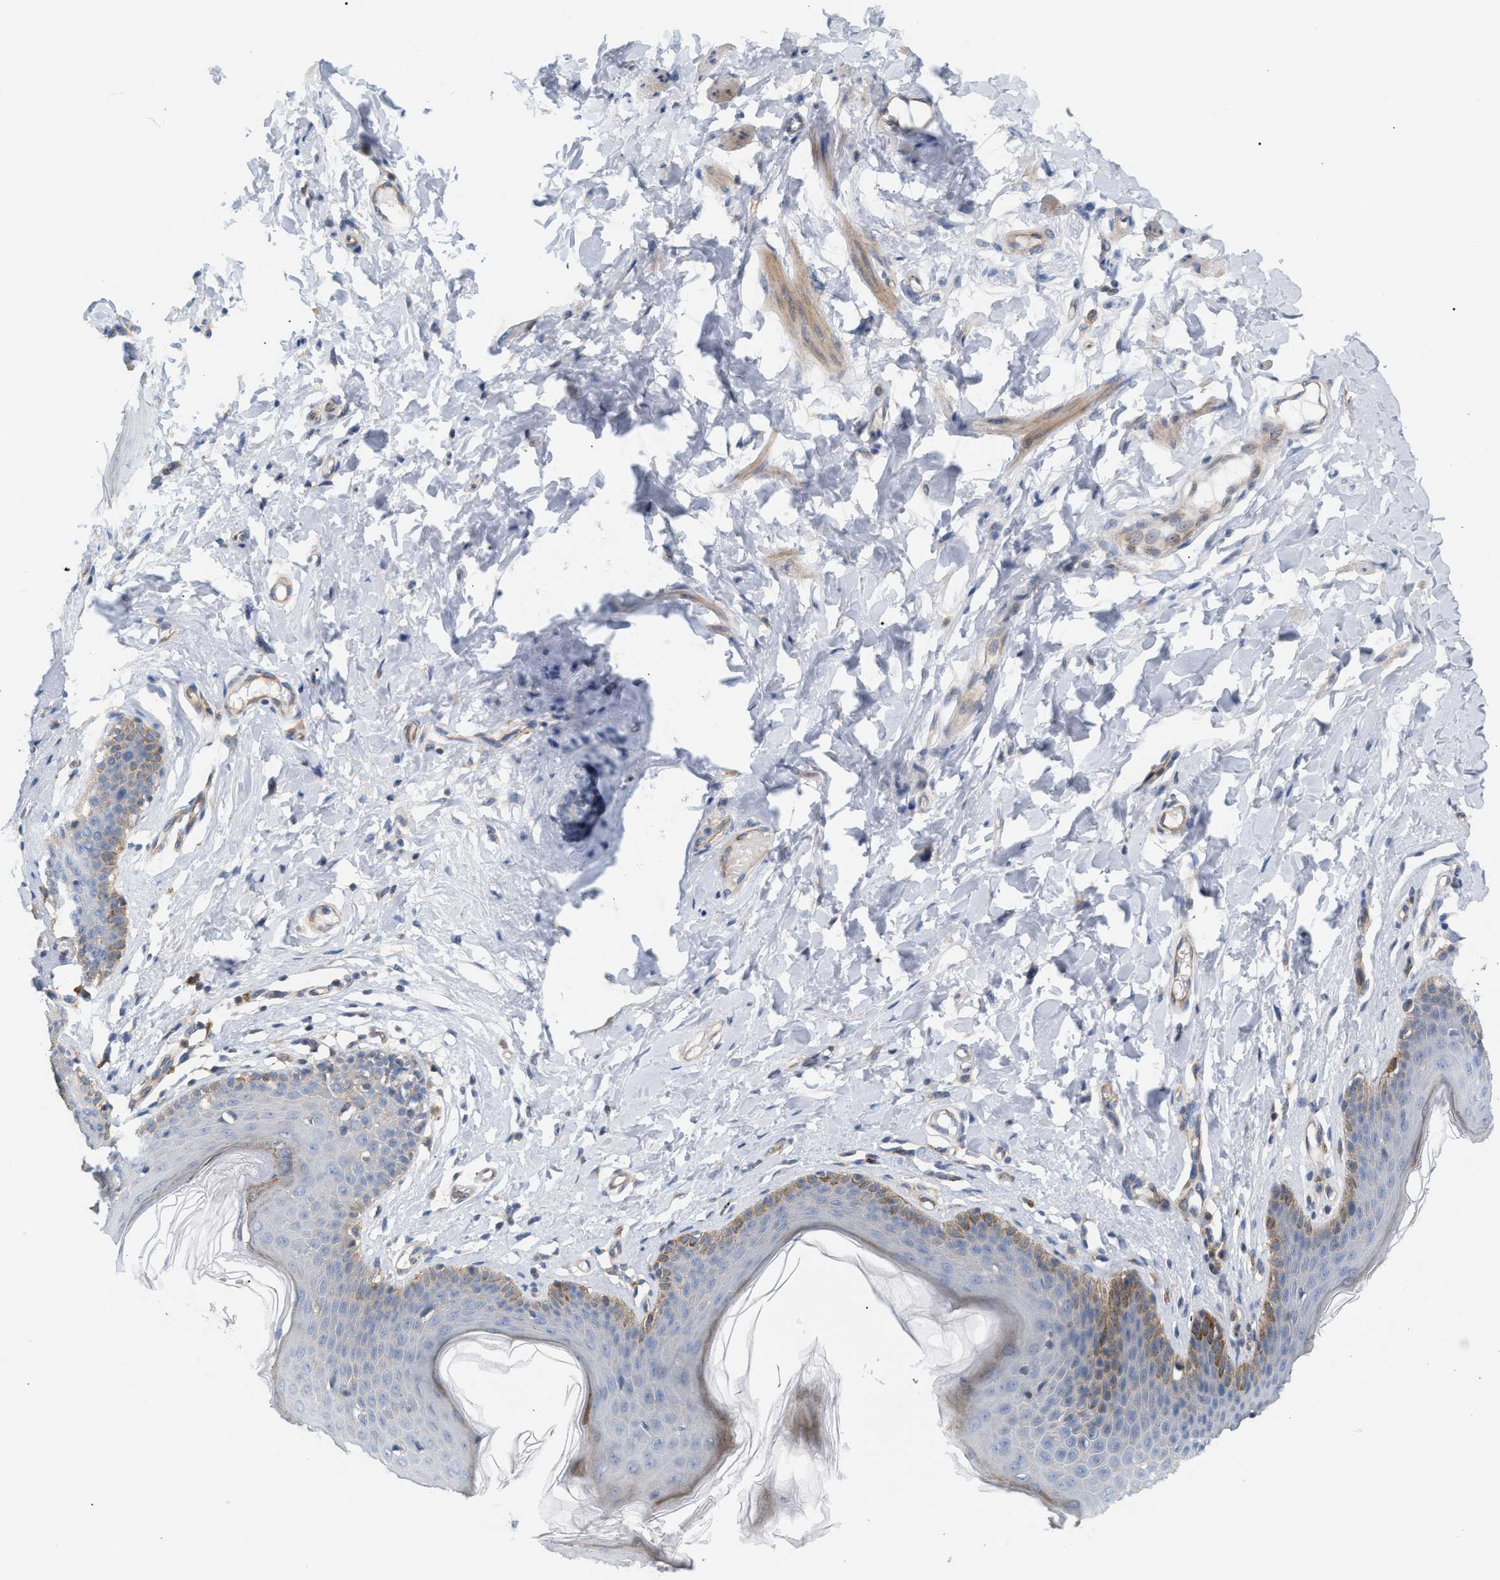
{"staining": {"intensity": "moderate", "quantity": "<25%", "location": "cytoplasmic/membranous"}, "tissue": "skin", "cell_type": "Epidermal cells", "image_type": "normal", "snomed": [{"axis": "morphology", "description": "Normal tissue, NOS"}, {"axis": "topography", "description": "Vulva"}], "caption": "Skin was stained to show a protein in brown. There is low levels of moderate cytoplasmic/membranous staining in about <25% of epidermal cells.", "gene": "LRCH1", "patient": {"sex": "female", "age": 66}}